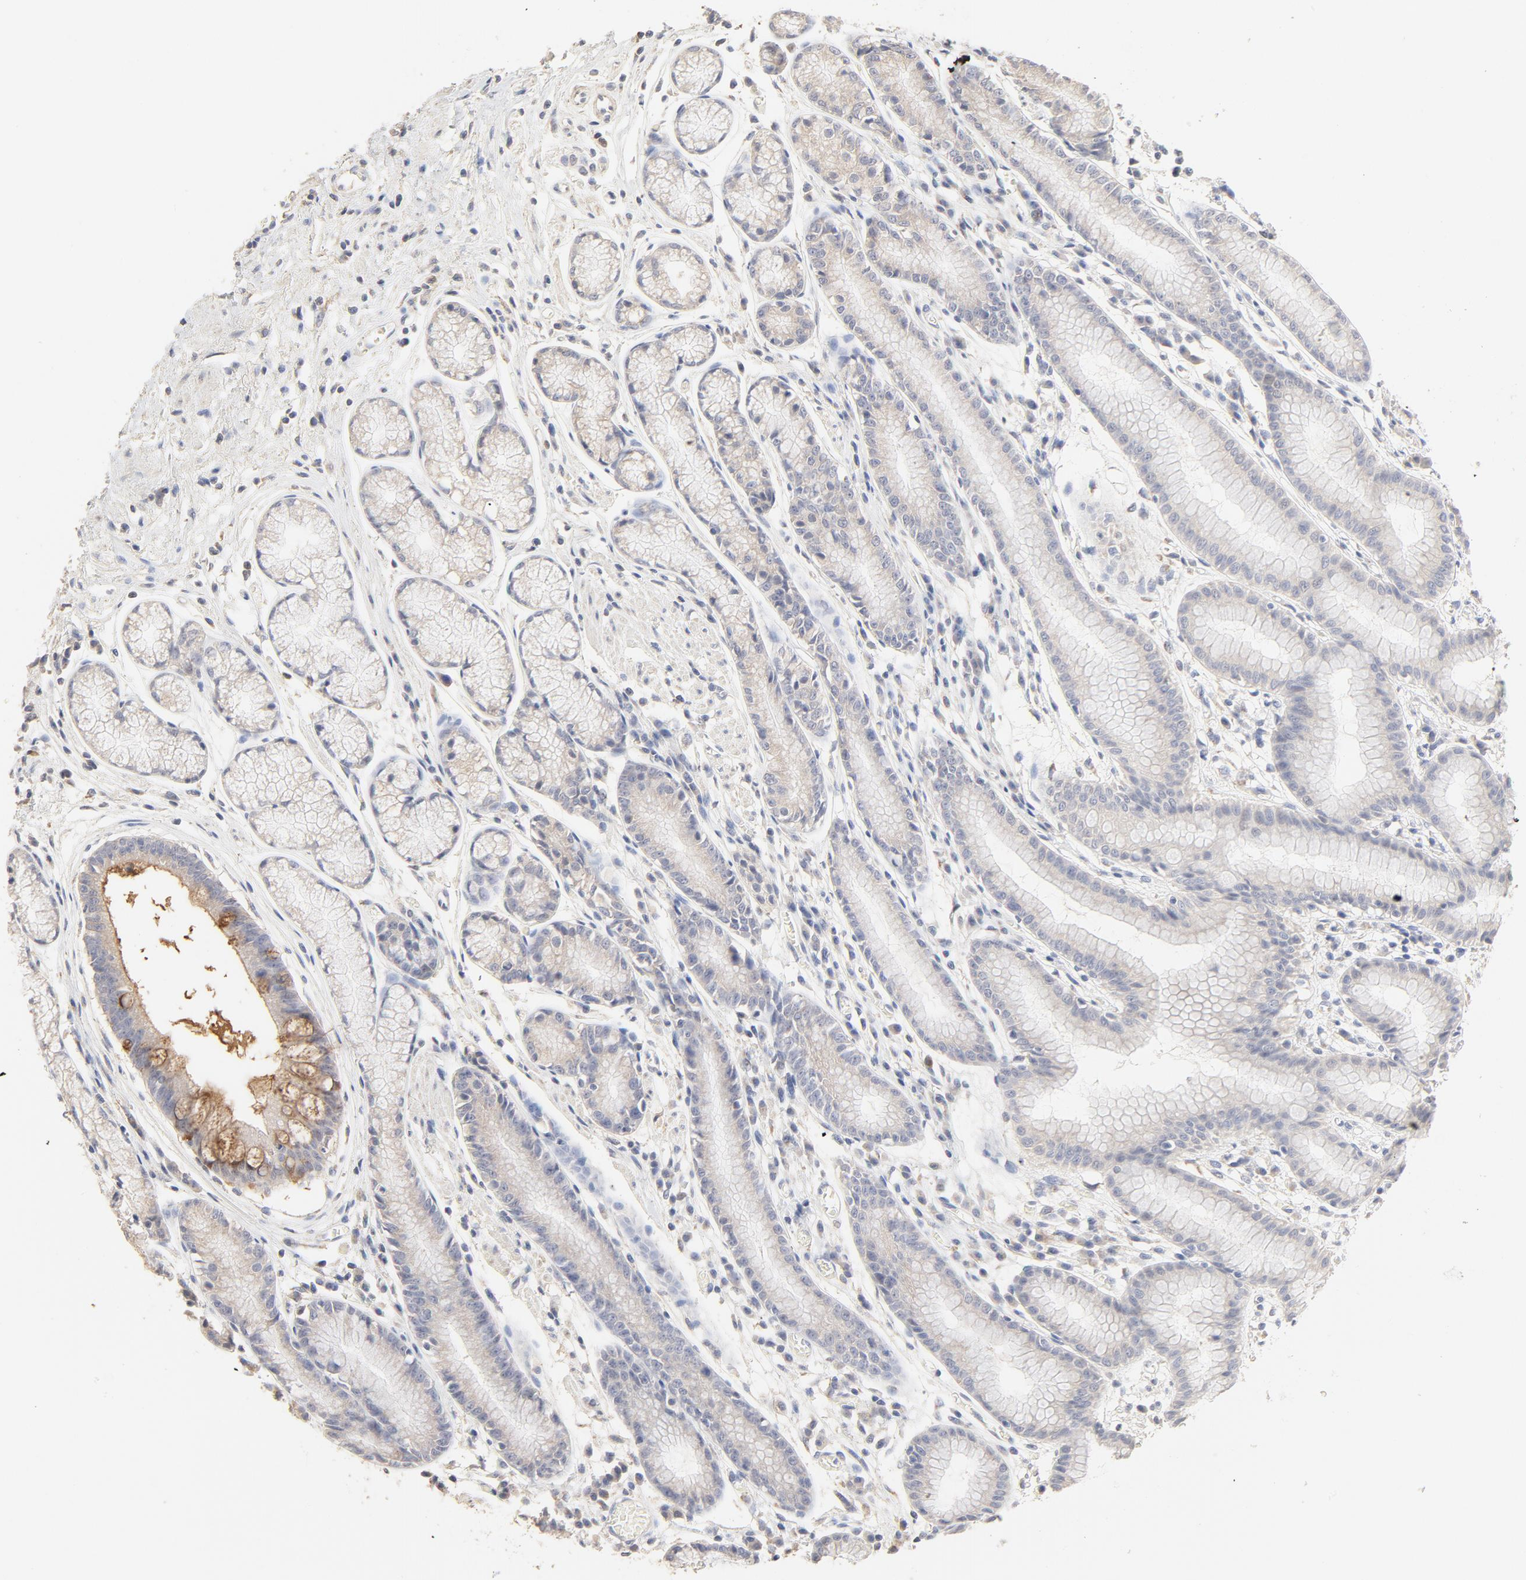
{"staining": {"intensity": "negative", "quantity": "none", "location": "none"}, "tissue": "stomach", "cell_type": "Glandular cells", "image_type": "normal", "snomed": [{"axis": "morphology", "description": "Normal tissue, NOS"}, {"axis": "morphology", "description": "Inflammation, NOS"}, {"axis": "topography", "description": "Stomach, lower"}], "caption": "Immunohistochemical staining of benign stomach exhibits no significant positivity in glandular cells. Nuclei are stained in blue.", "gene": "FCGBP", "patient": {"sex": "male", "age": 59}}